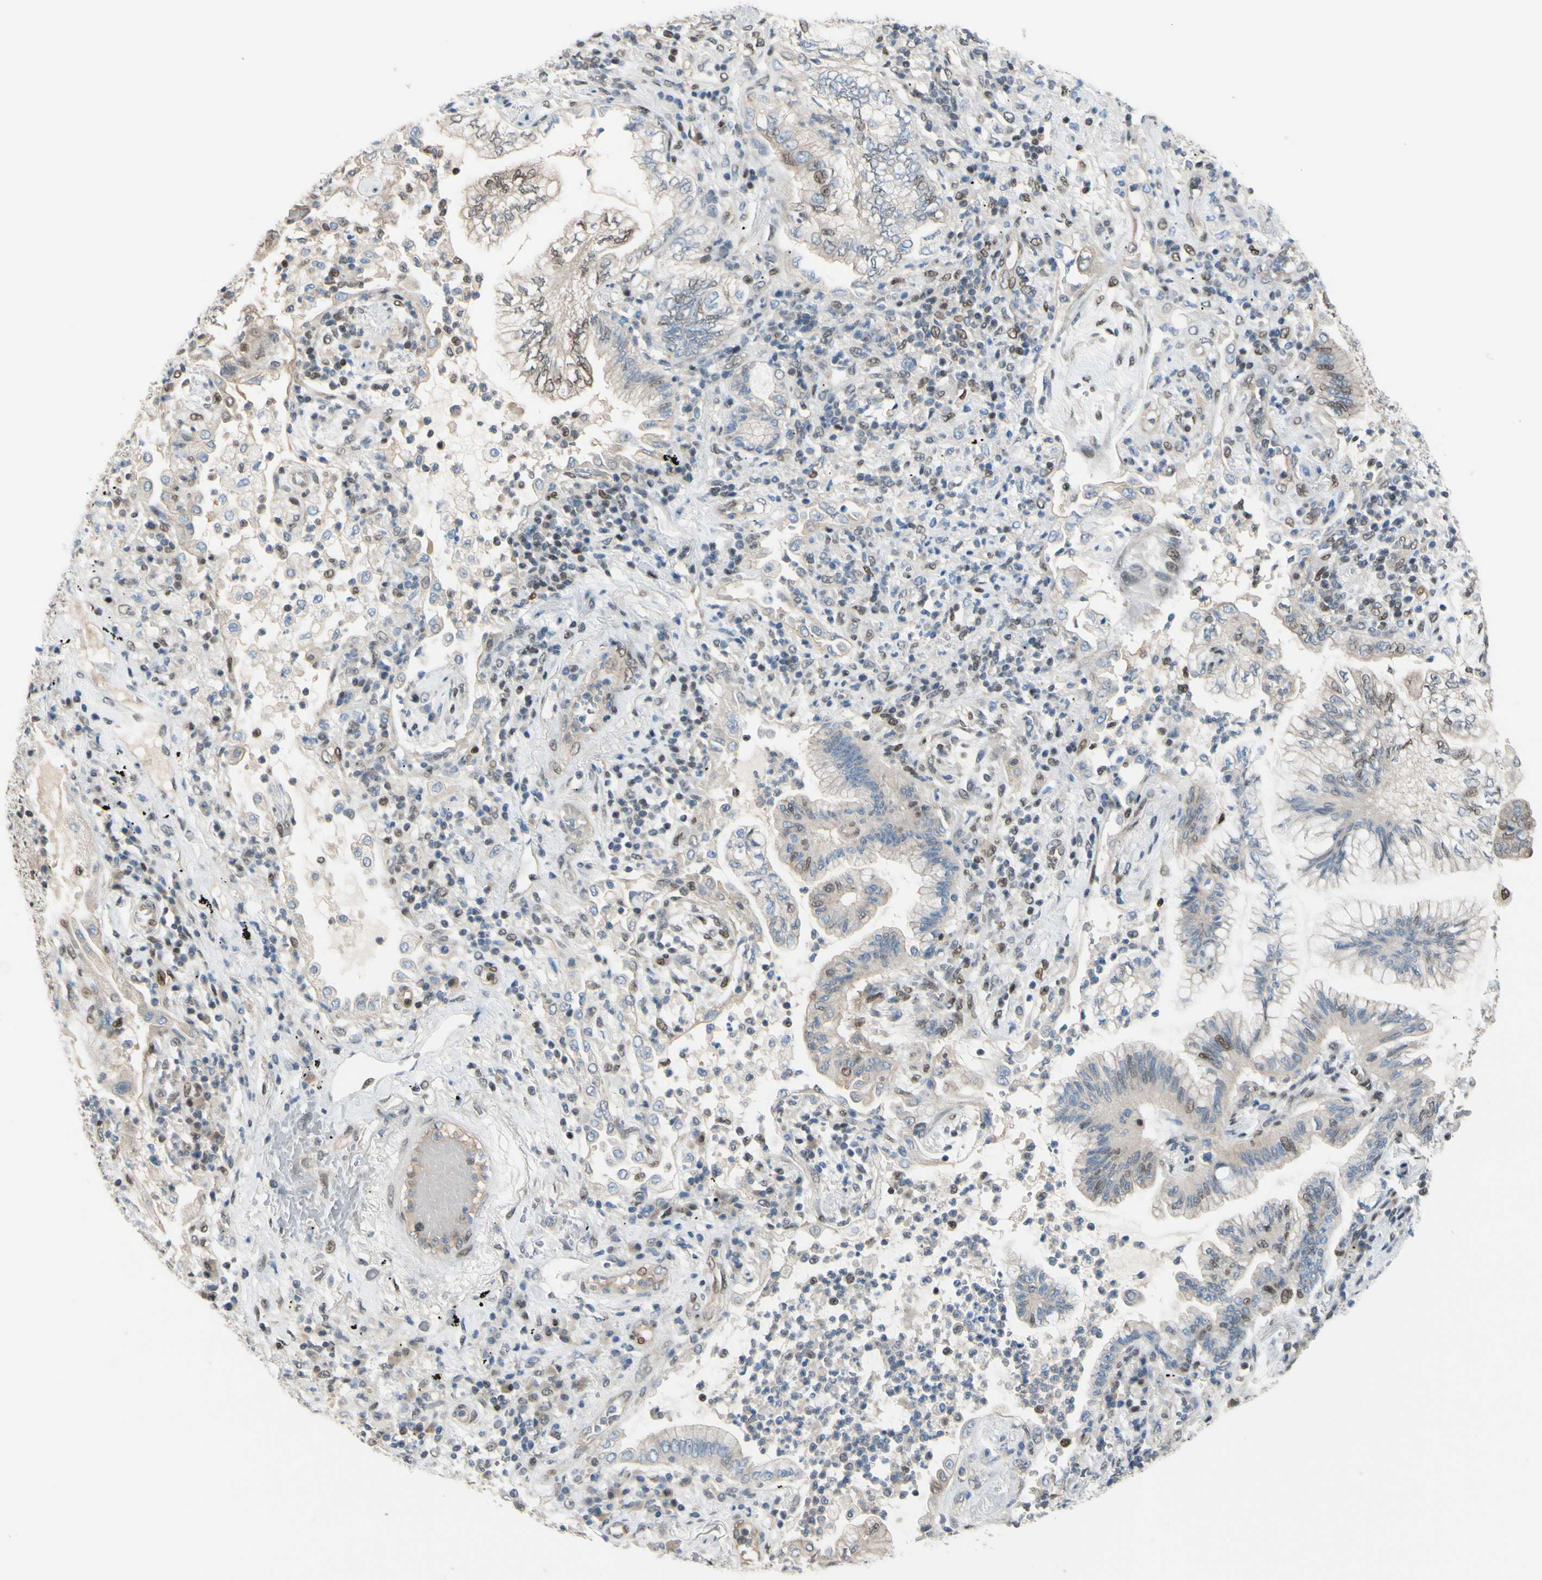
{"staining": {"intensity": "weak", "quantity": "<25%", "location": "nuclear"}, "tissue": "lung cancer", "cell_type": "Tumor cells", "image_type": "cancer", "snomed": [{"axis": "morphology", "description": "Normal tissue, NOS"}, {"axis": "morphology", "description": "Adenocarcinoma, NOS"}, {"axis": "topography", "description": "Bronchus"}, {"axis": "topography", "description": "Lung"}], "caption": "DAB (3,3'-diaminobenzidine) immunohistochemical staining of lung cancer (adenocarcinoma) exhibits no significant positivity in tumor cells.", "gene": "SUFU", "patient": {"sex": "female", "age": 70}}